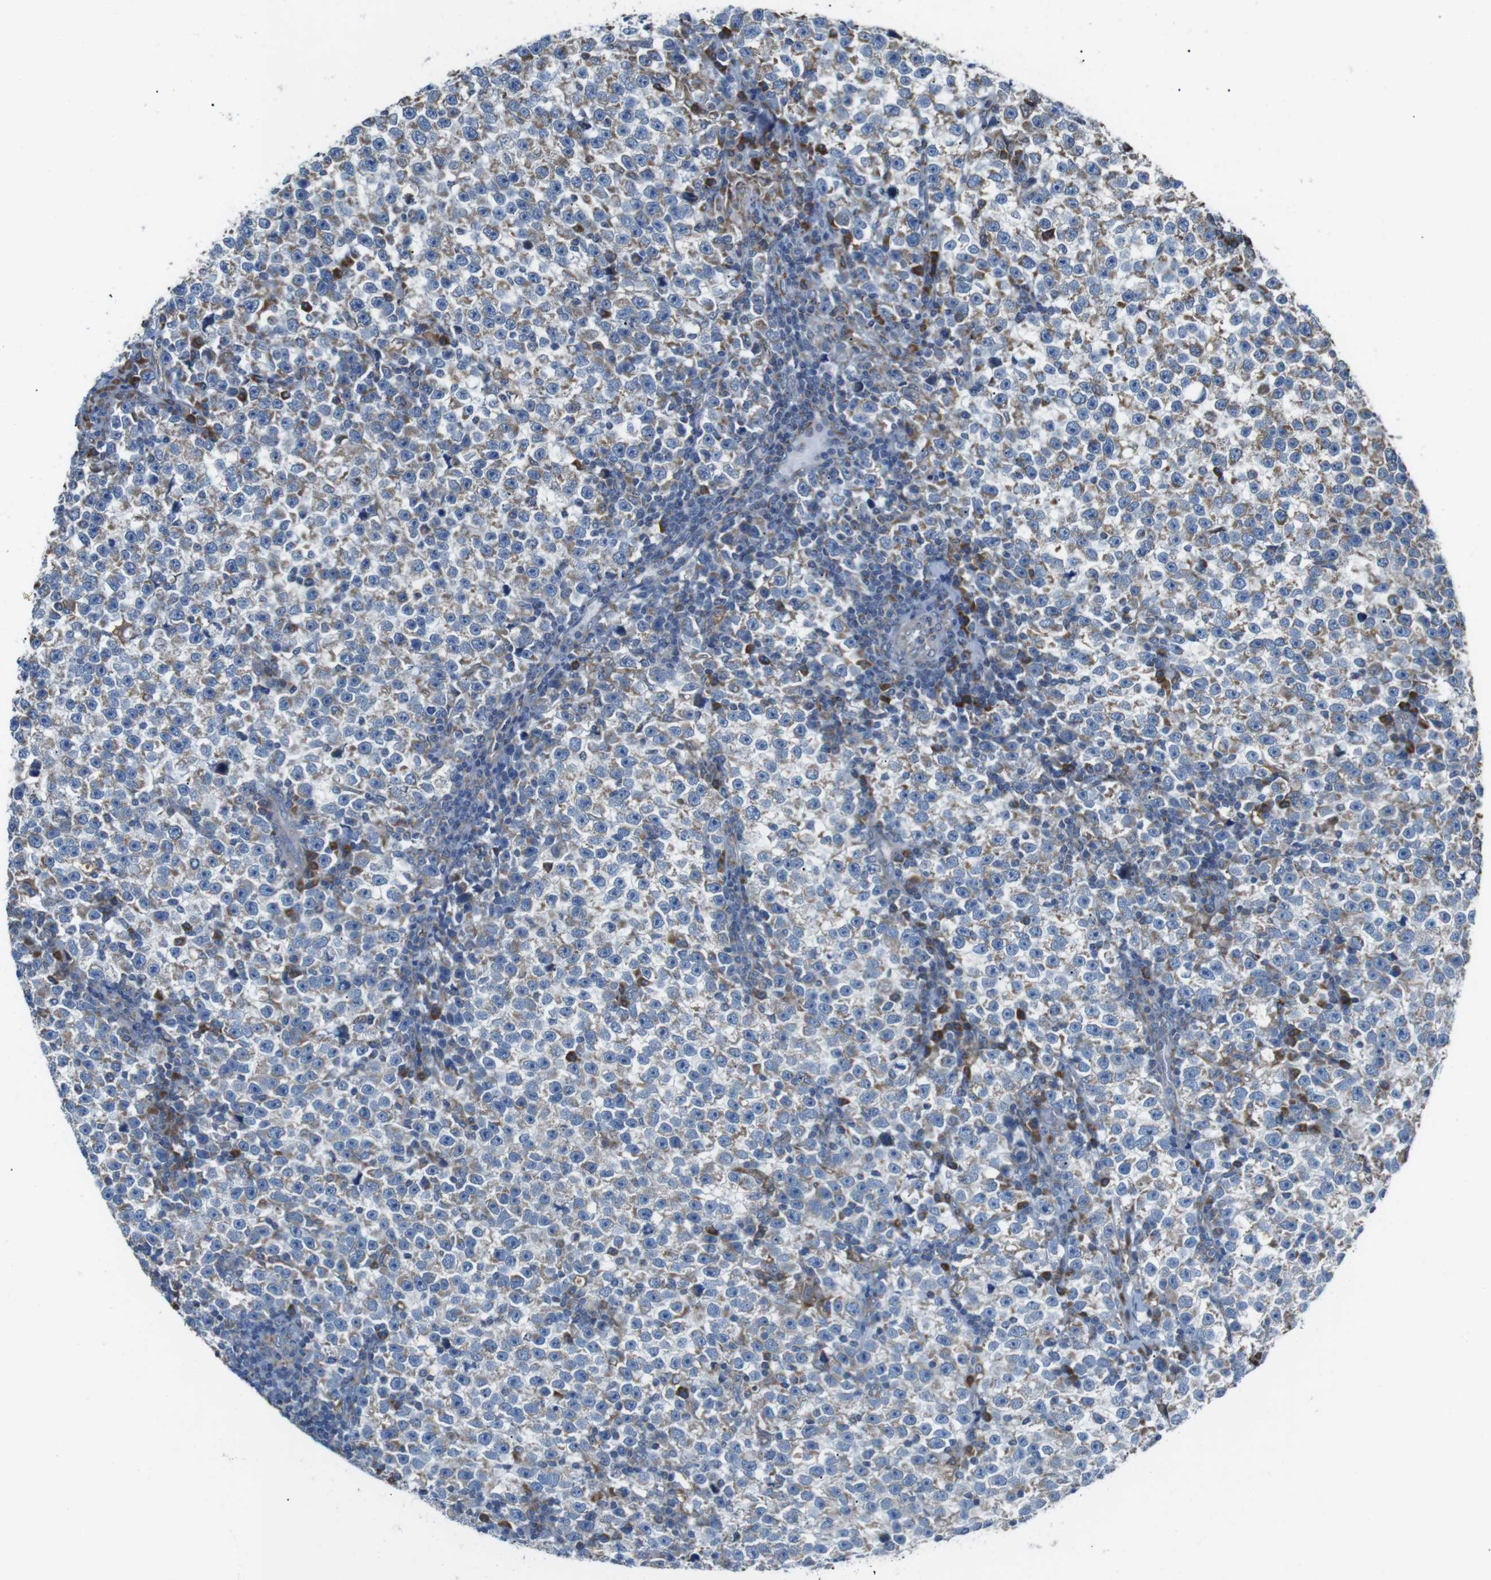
{"staining": {"intensity": "moderate", "quantity": "<25%", "location": "cytoplasmic/membranous"}, "tissue": "testis cancer", "cell_type": "Tumor cells", "image_type": "cancer", "snomed": [{"axis": "morphology", "description": "Seminoma, NOS"}, {"axis": "topography", "description": "Testis"}], "caption": "IHC micrograph of neoplastic tissue: testis cancer (seminoma) stained using immunohistochemistry shows low levels of moderate protein expression localized specifically in the cytoplasmic/membranous of tumor cells, appearing as a cytoplasmic/membranous brown color.", "gene": "CISD2", "patient": {"sex": "male", "age": 43}}